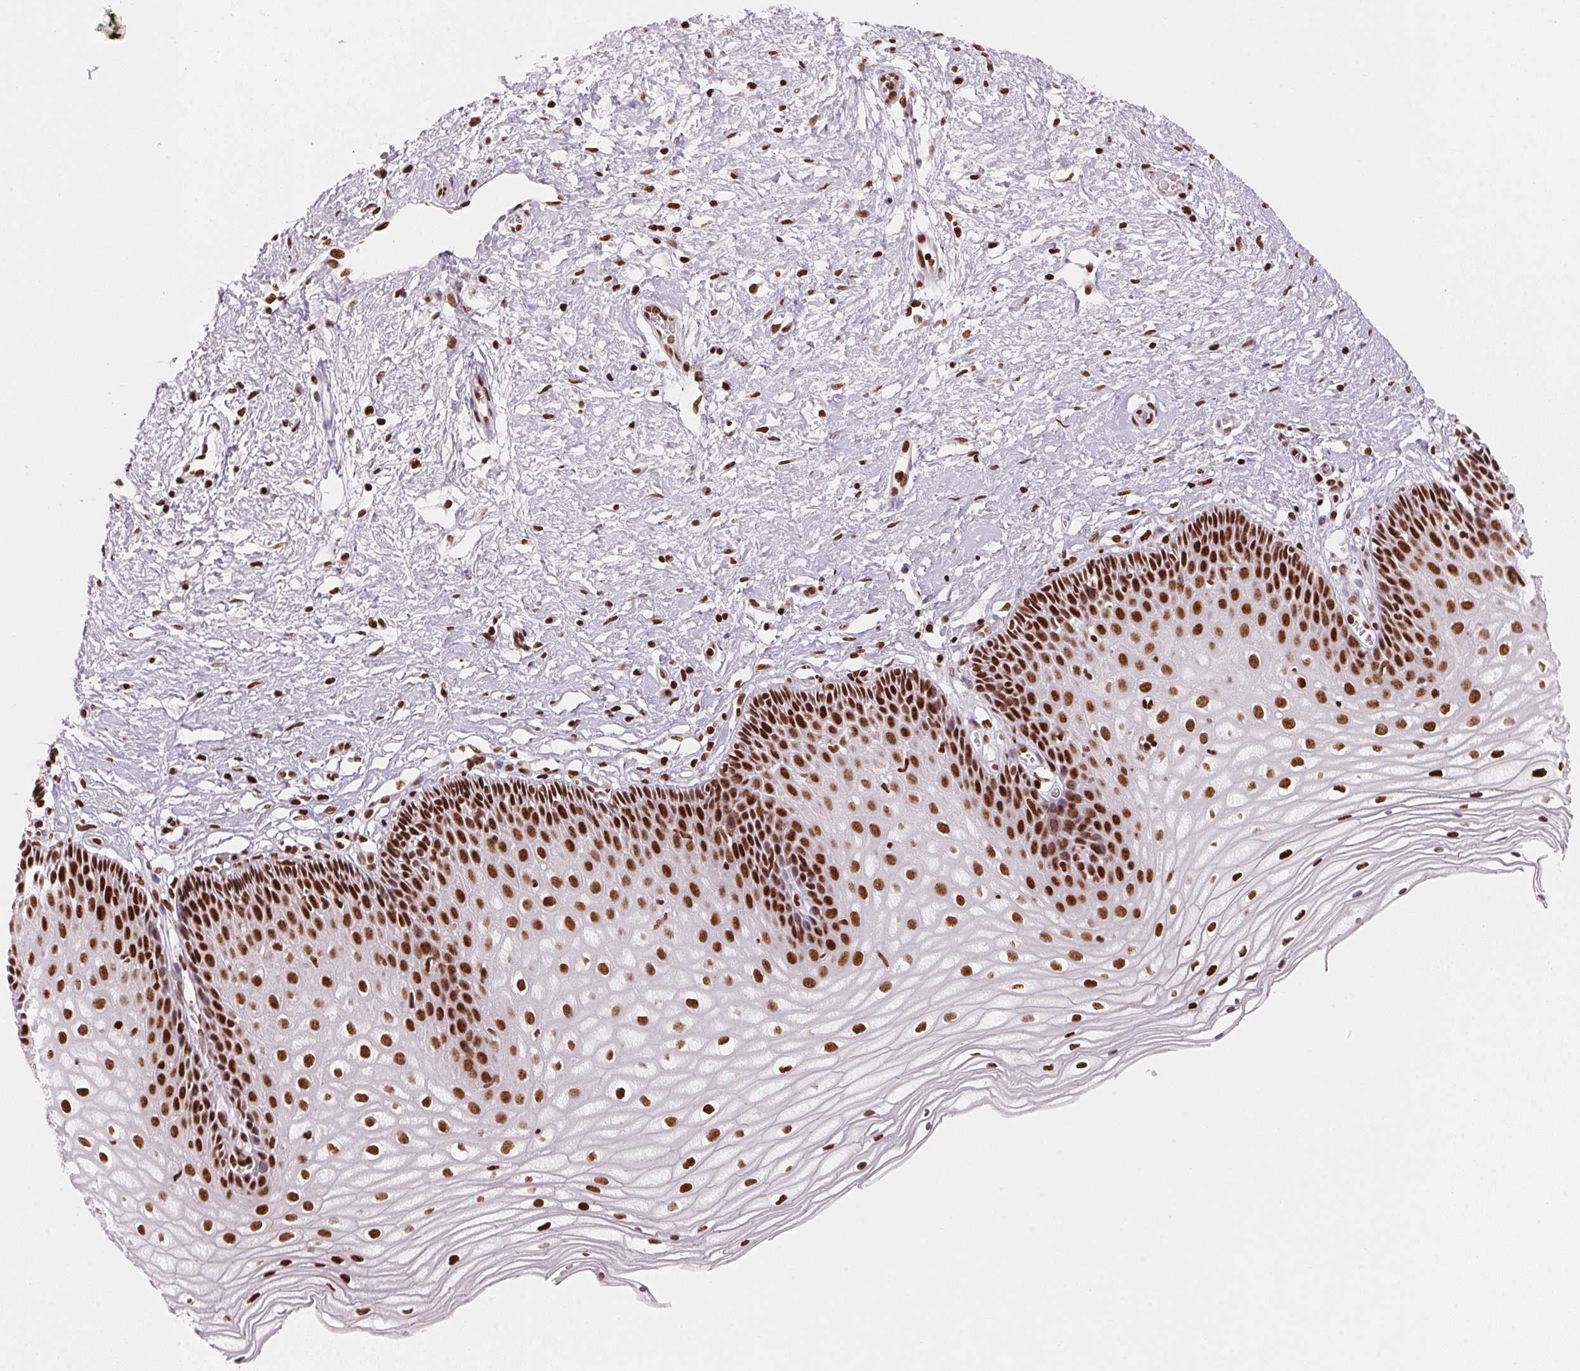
{"staining": {"intensity": "strong", "quantity": ">75%", "location": "nuclear"}, "tissue": "cervix", "cell_type": "Glandular cells", "image_type": "normal", "snomed": [{"axis": "morphology", "description": "Normal tissue, NOS"}, {"axis": "topography", "description": "Cervix"}], "caption": "Cervix stained for a protein exhibits strong nuclear positivity in glandular cells. The staining was performed using DAB to visualize the protein expression in brown, while the nuclei were stained in blue with hematoxylin (Magnification: 20x).", "gene": "NXF1", "patient": {"sex": "female", "age": 36}}